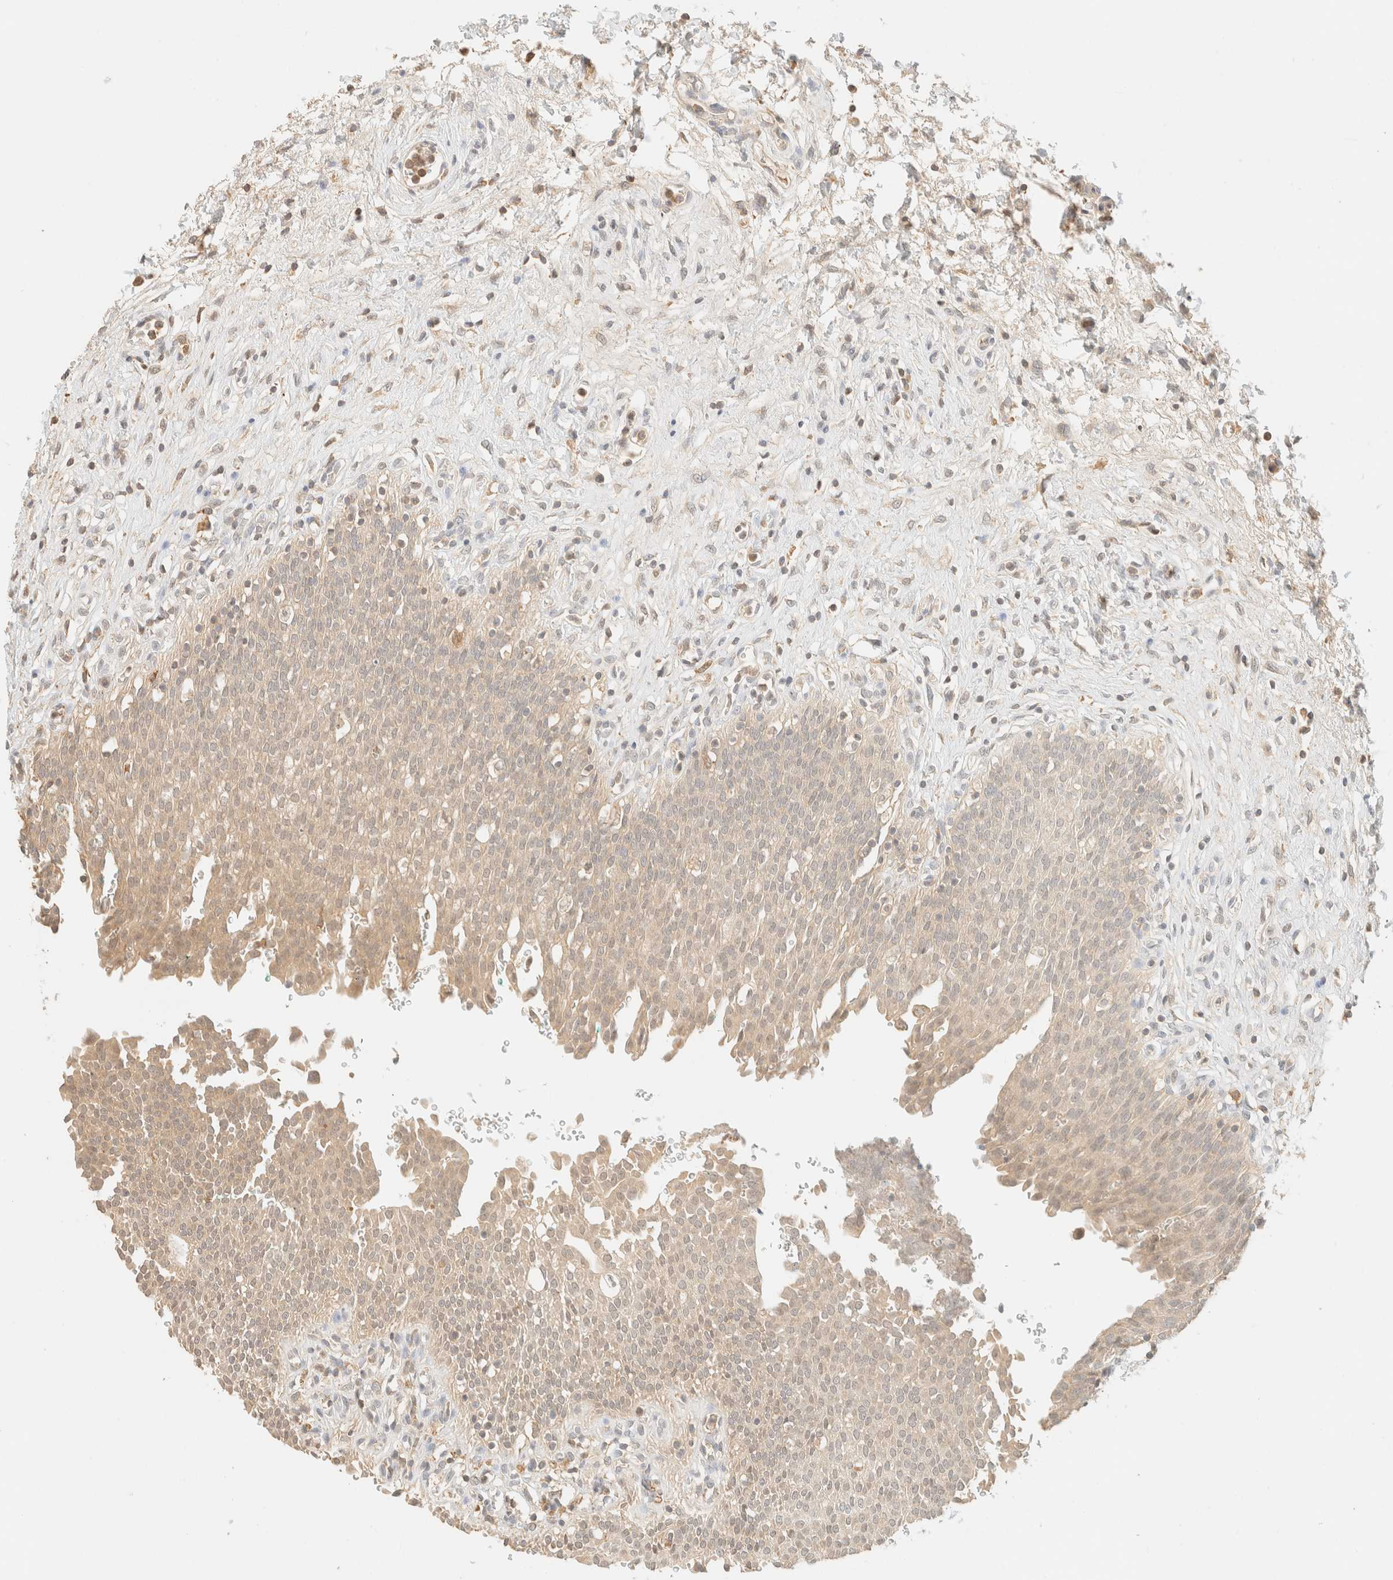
{"staining": {"intensity": "weak", "quantity": ">75%", "location": "cytoplasmic/membranous"}, "tissue": "urinary bladder", "cell_type": "Urothelial cells", "image_type": "normal", "snomed": [{"axis": "morphology", "description": "Urothelial carcinoma, High grade"}, {"axis": "topography", "description": "Urinary bladder"}], "caption": "This histopathology image shows immunohistochemistry staining of benign urinary bladder, with low weak cytoplasmic/membranous staining in approximately >75% of urothelial cells.", "gene": "TIMD4", "patient": {"sex": "male", "age": 46}}